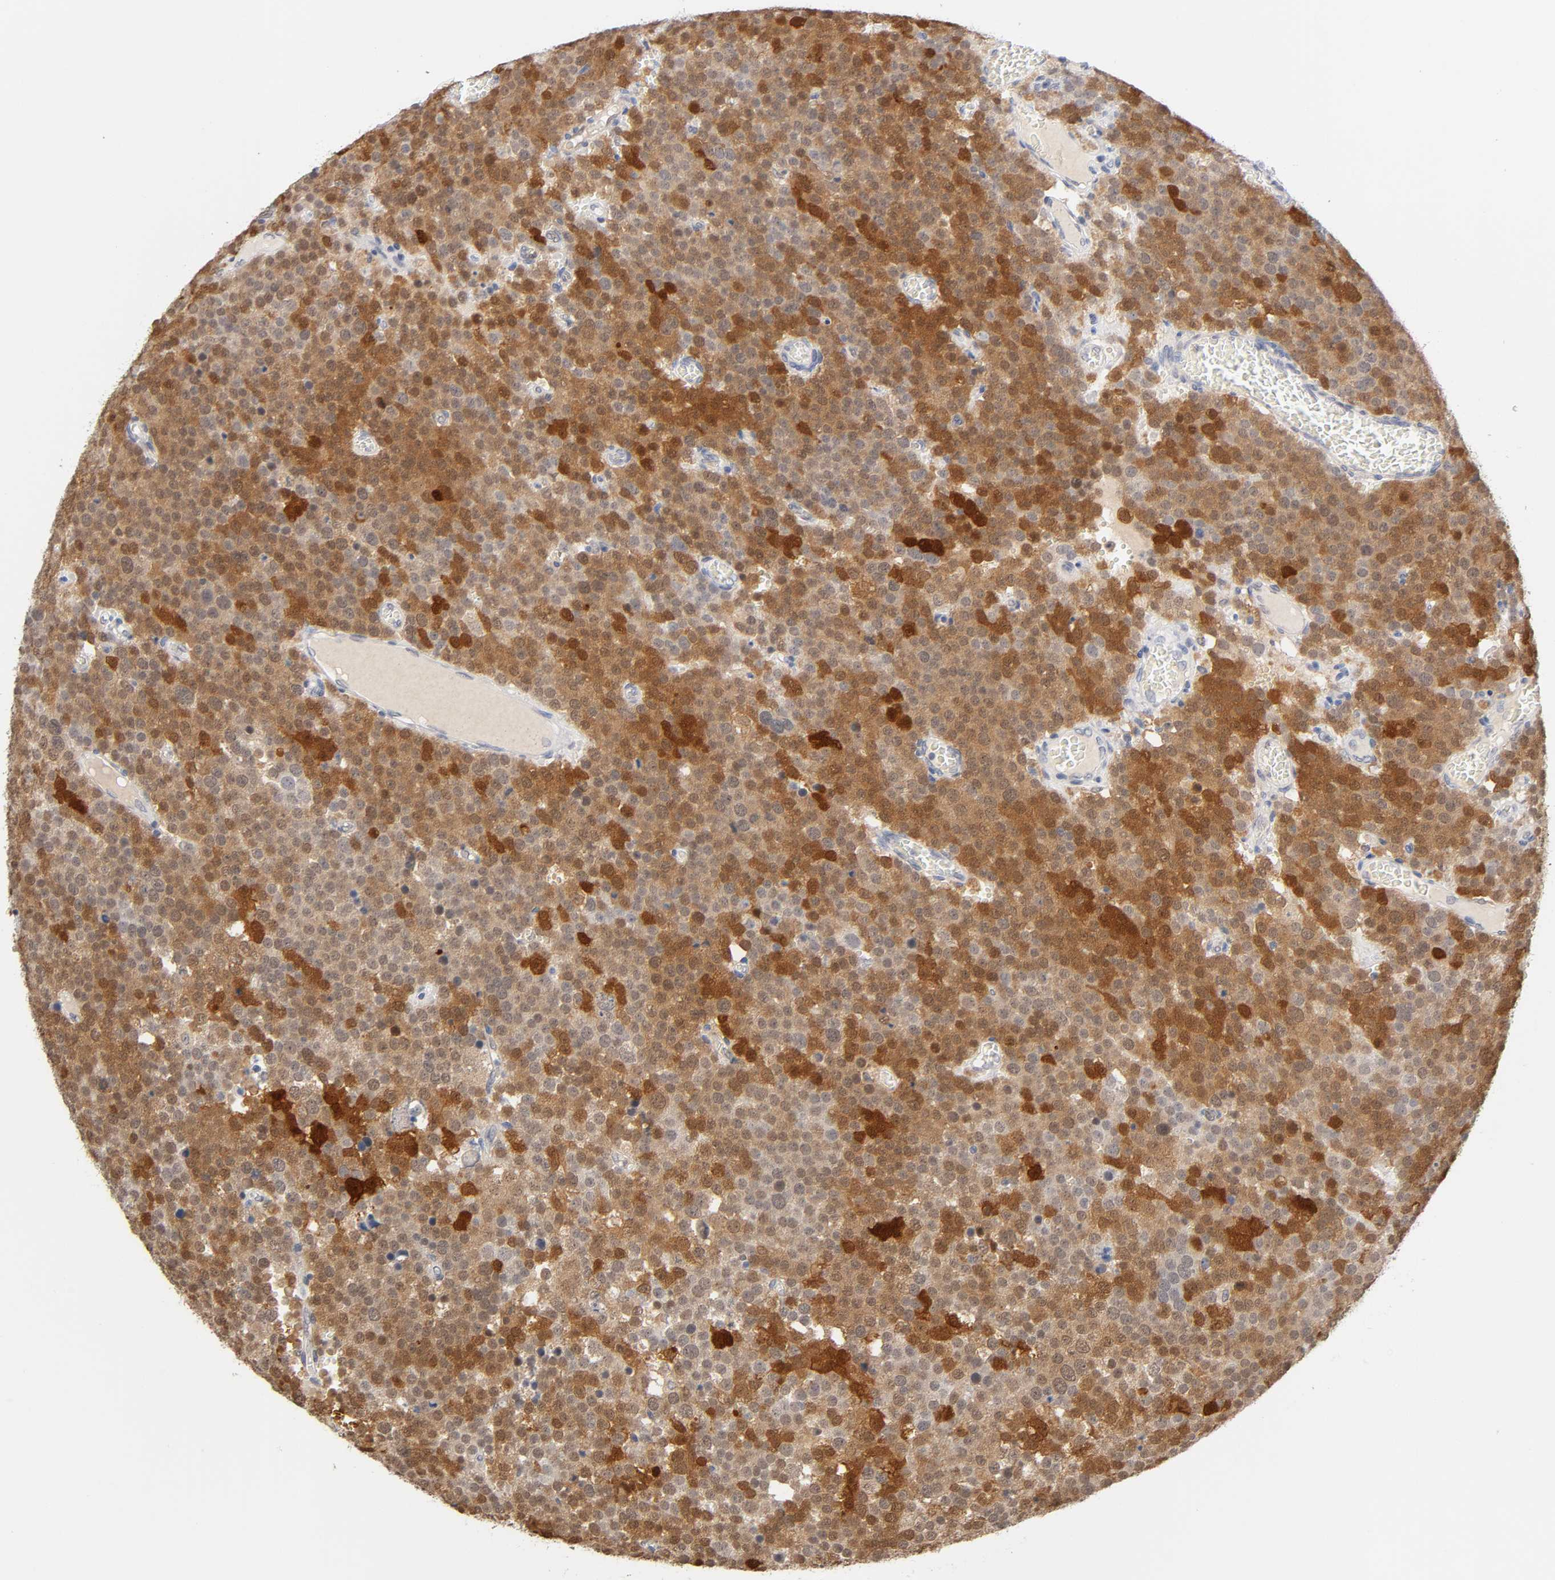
{"staining": {"intensity": "moderate", "quantity": ">75%", "location": "cytoplasmic/membranous,nuclear"}, "tissue": "testis cancer", "cell_type": "Tumor cells", "image_type": "cancer", "snomed": [{"axis": "morphology", "description": "Seminoma, NOS"}, {"axis": "topography", "description": "Testis"}], "caption": "A high-resolution micrograph shows immunohistochemistry (IHC) staining of testis cancer (seminoma), which displays moderate cytoplasmic/membranous and nuclear positivity in about >75% of tumor cells.", "gene": "CRABP2", "patient": {"sex": "male", "age": 71}}